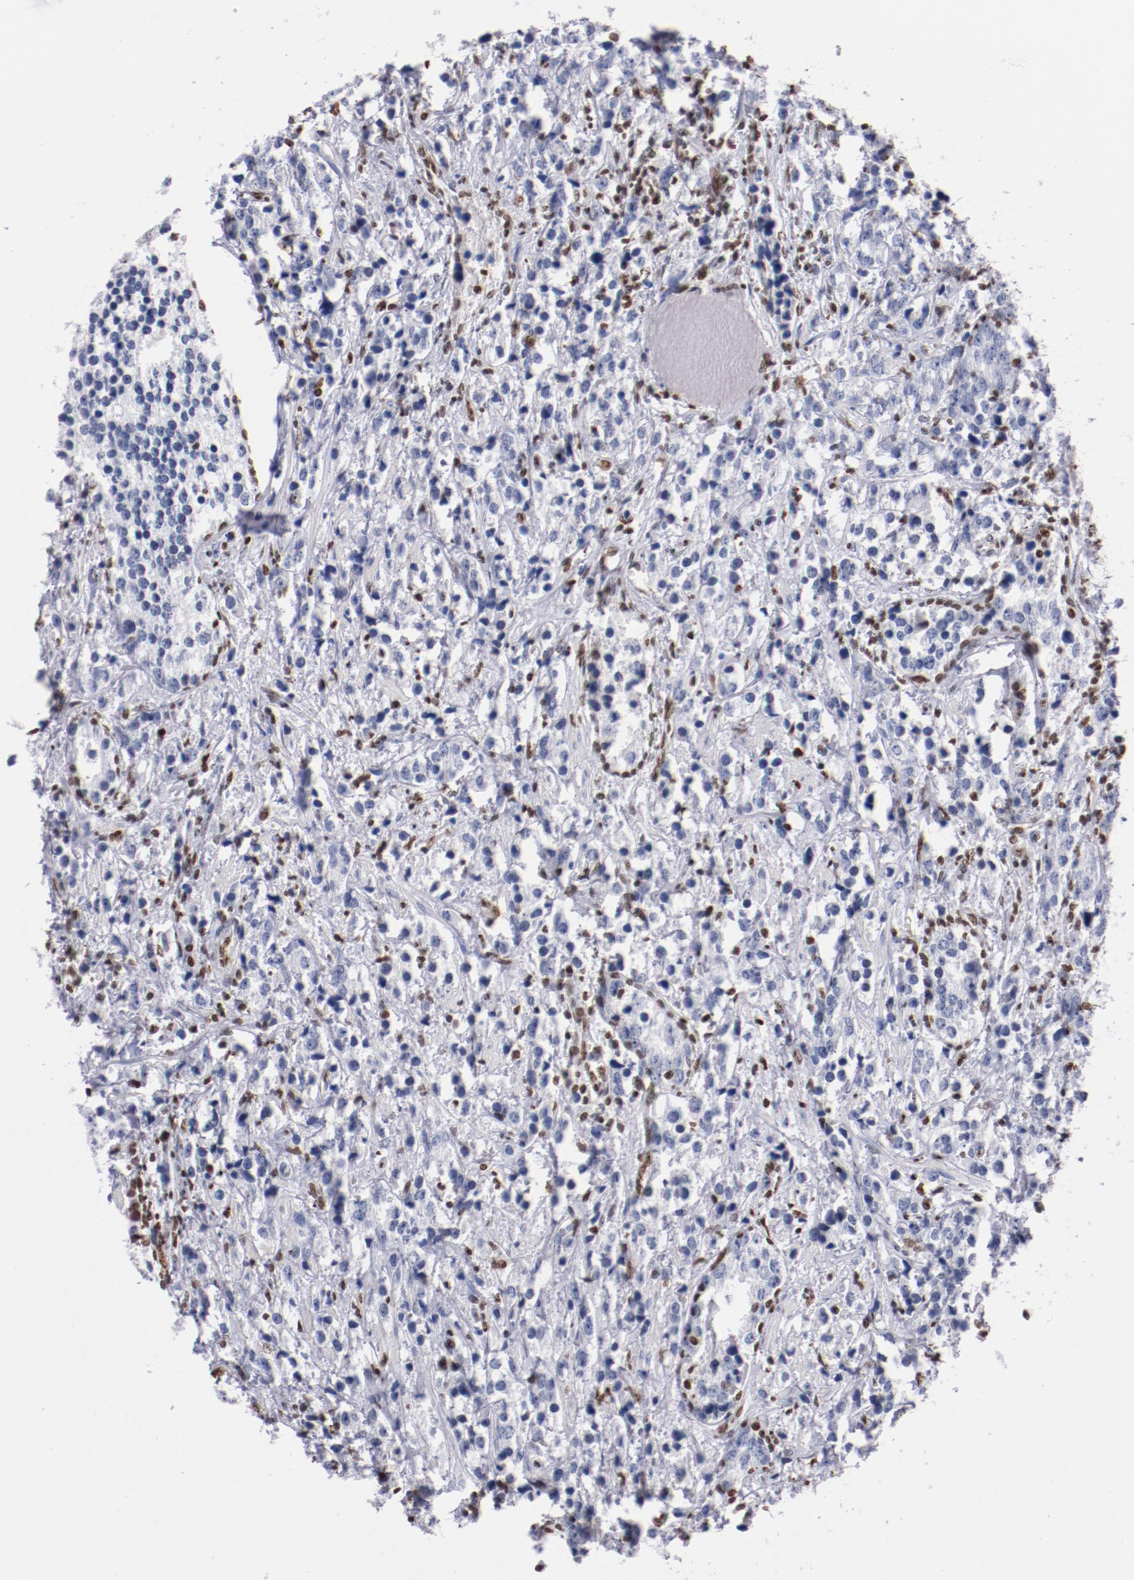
{"staining": {"intensity": "negative", "quantity": "none", "location": "none"}, "tissue": "prostate cancer", "cell_type": "Tumor cells", "image_type": "cancer", "snomed": [{"axis": "morphology", "description": "Adenocarcinoma, High grade"}, {"axis": "topography", "description": "Prostate"}], "caption": "Prostate adenocarcinoma (high-grade) was stained to show a protein in brown. There is no significant staining in tumor cells.", "gene": "IFI16", "patient": {"sex": "male", "age": 71}}